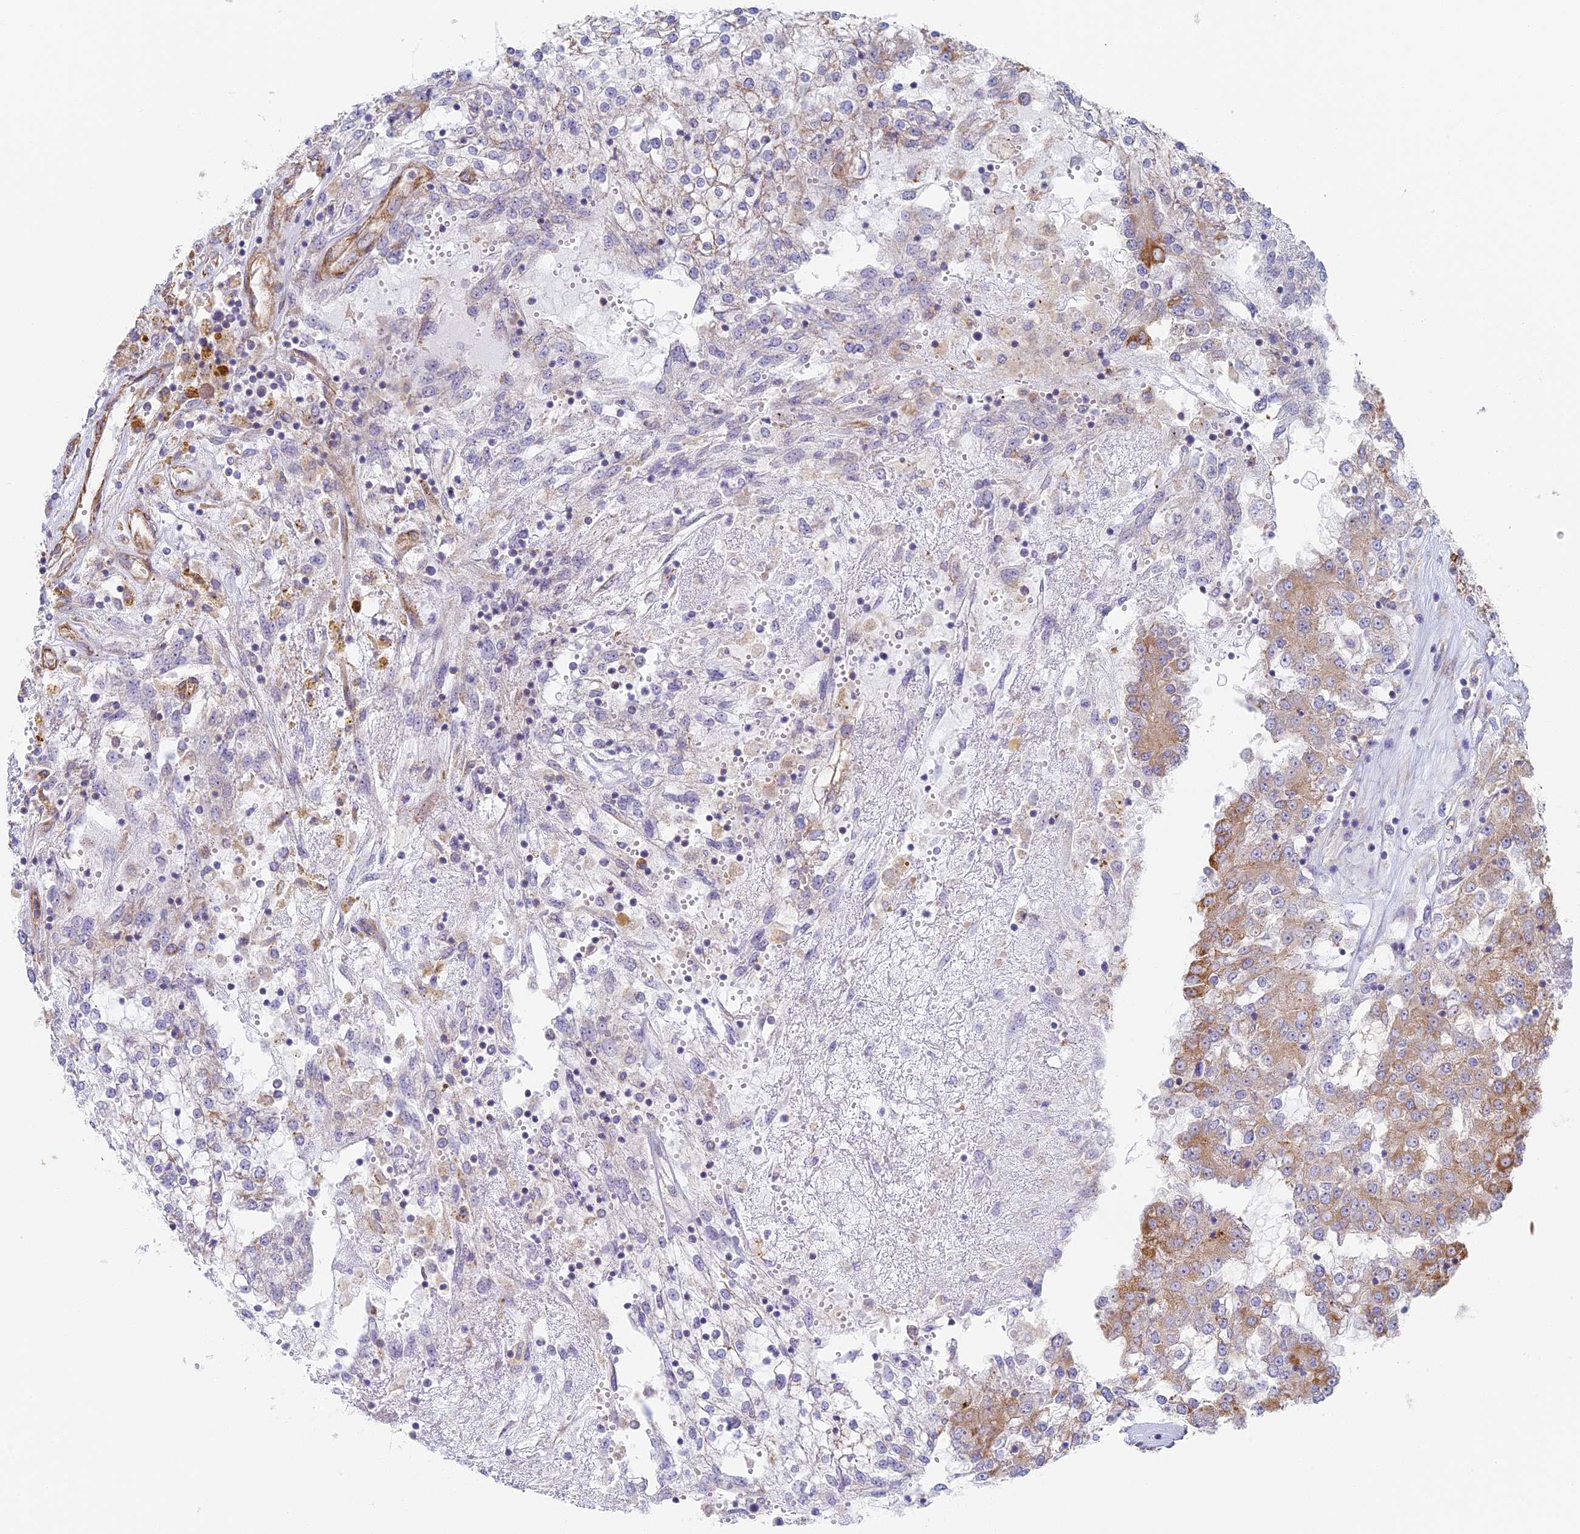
{"staining": {"intensity": "moderate", "quantity": "<25%", "location": "cytoplasmic/membranous"}, "tissue": "renal cancer", "cell_type": "Tumor cells", "image_type": "cancer", "snomed": [{"axis": "morphology", "description": "Adenocarcinoma, NOS"}, {"axis": "topography", "description": "Kidney"}], "caption": "Tumor cells display low levels of moderate cytoplasmic/membranous expression in approximately <25% of cells in renal adenocarcinoma. The protein is shown in brown color, while the nuclei are stained blue.", "gene": "DDA1", "patient": {"sex": "female", "age": 52}}